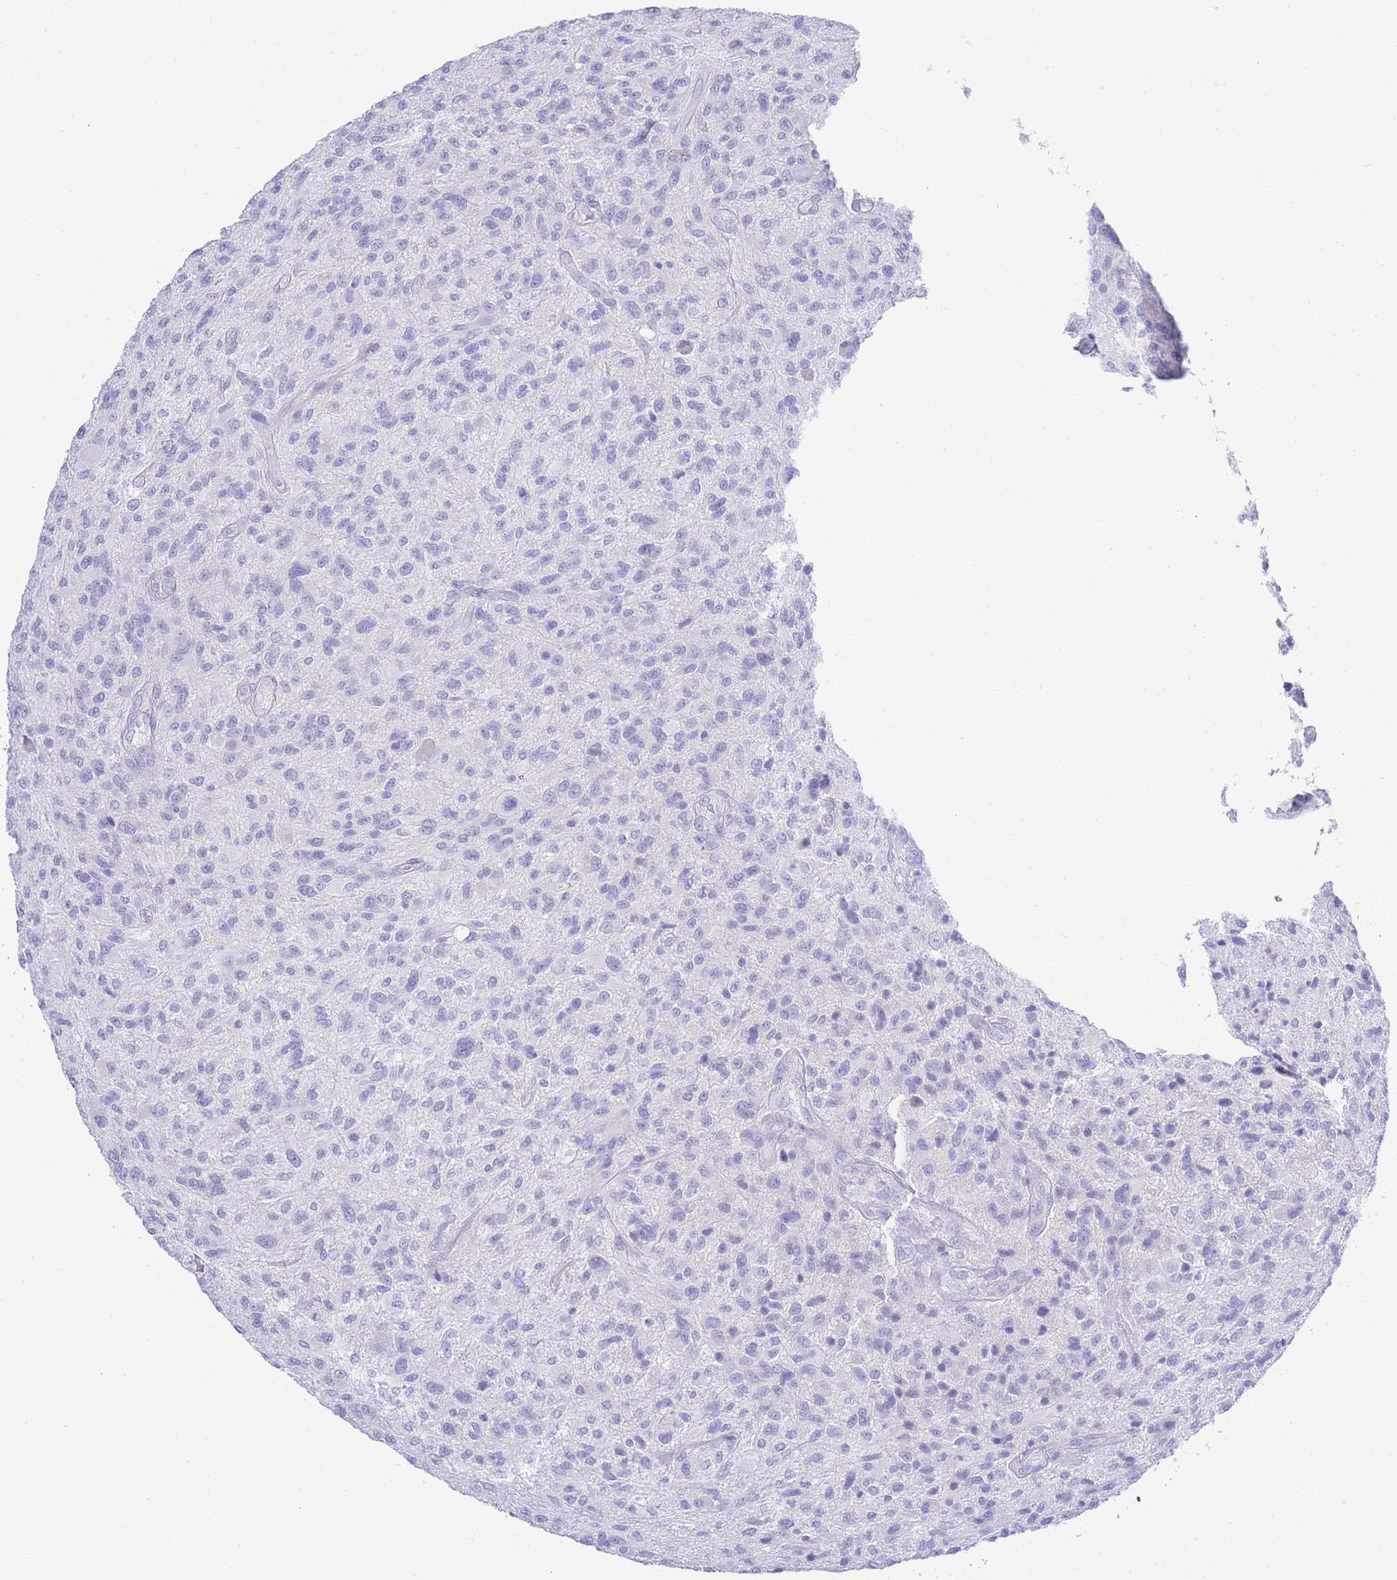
{"staining": {"intensity": "negative", "quantity": "none", "location": "none"}, "tissue": "glioma", "cell_type": "Tumor cells", "image_type": "cancer", "snomed": [{"axis": "morphology", "description": "Glioma, malignant, High grade"}, {"axis": "topography", "description": "Brain"}], "caption": "DAB (3,3'-diaminobenzidine) immunohistochemical staining of glioma demonstrates no significant expression in tumor cells.", "gene": "LRRC37A", "patient": {"sex": "male", "age": 47}}